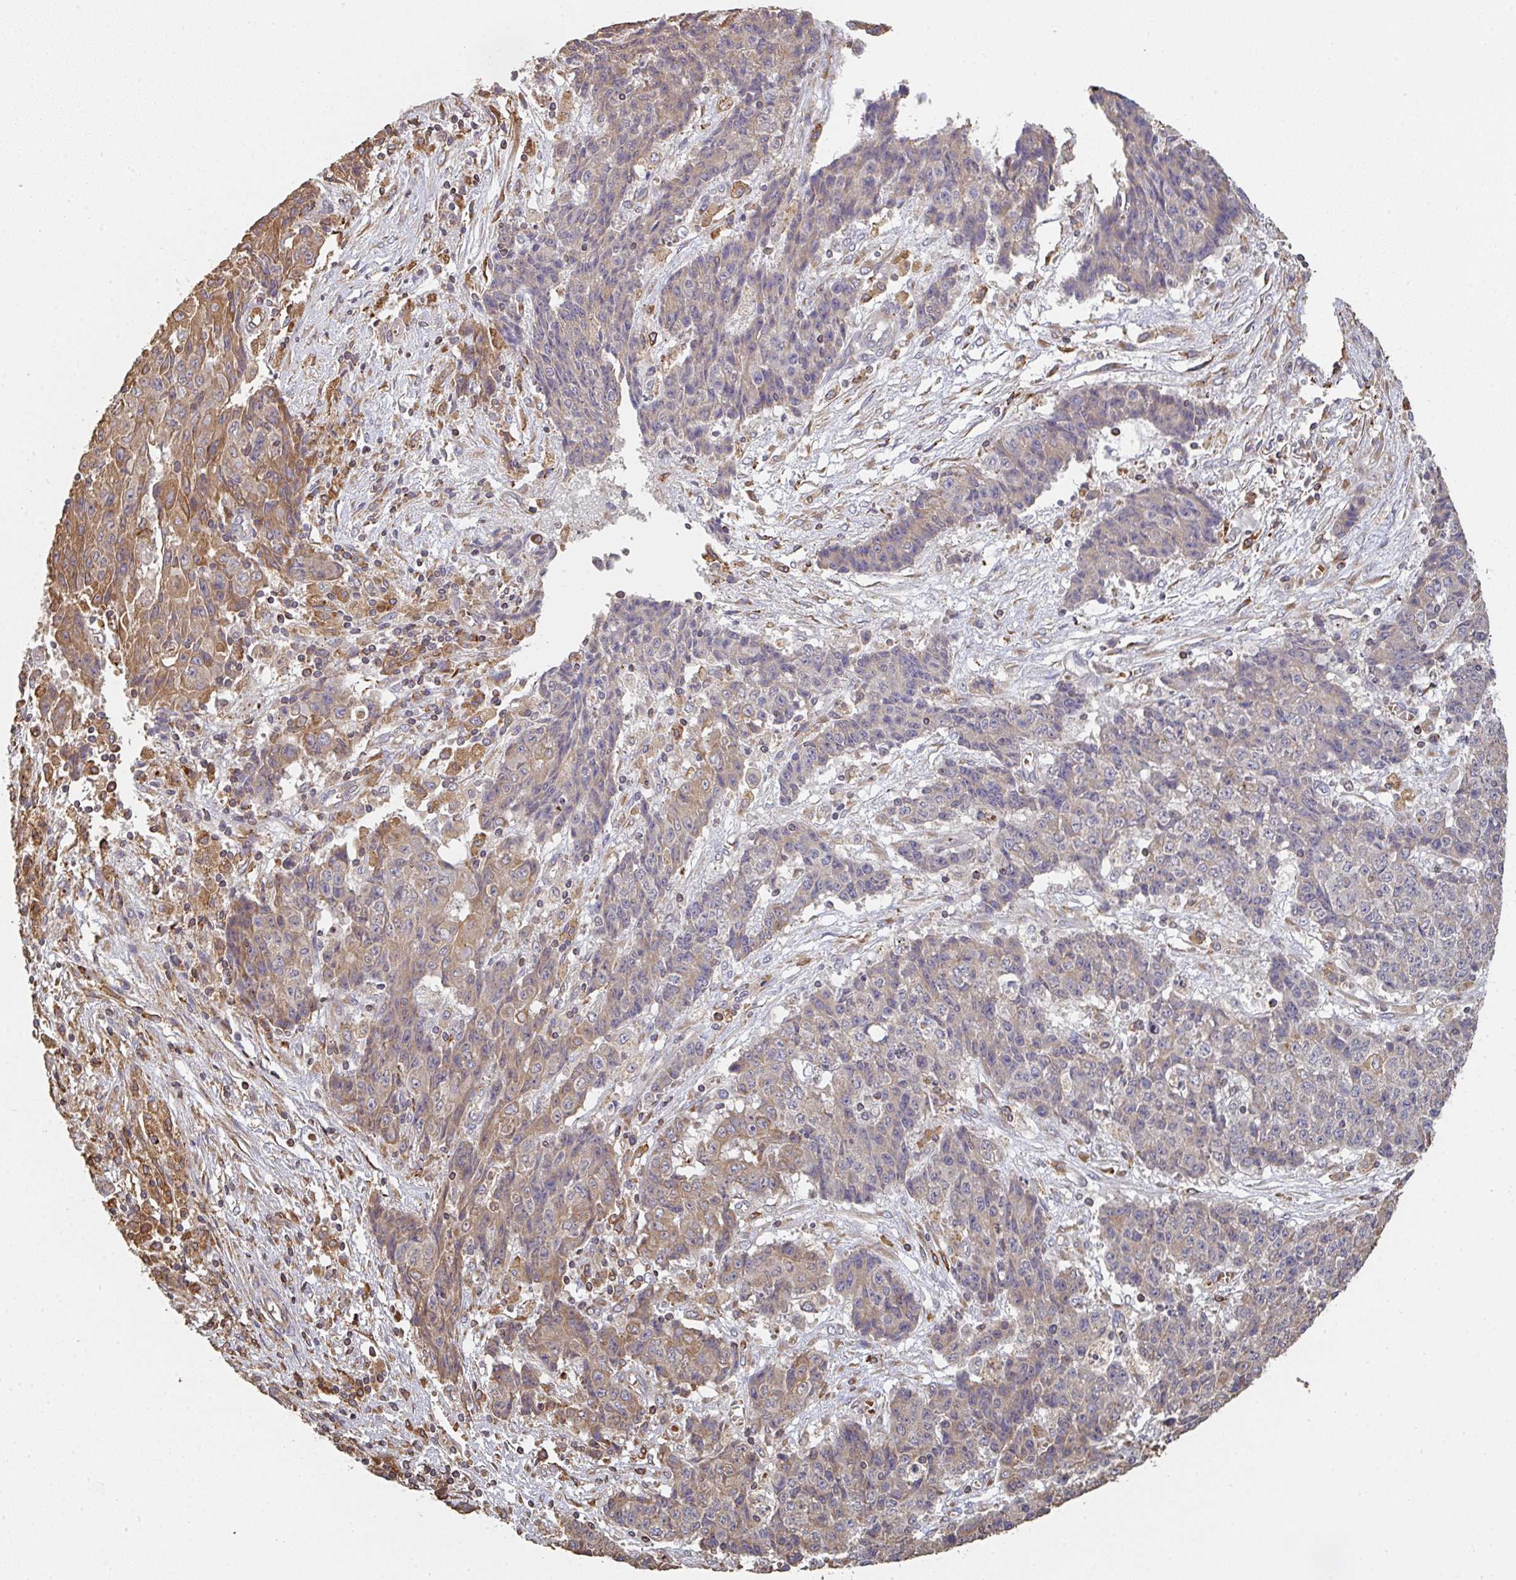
{"staining": {"intensity": "moderate", "quantity": "25%-75%", "location": "cytoplasmic/membranous"}, "tissue": "ovarian cancer", "cell_type": "Tumor cells", "image_type": "cancer", "snomed": [{"axis": "morphology", "description": "Carcinoma, endometroid"}, {"axis": "topography", "description": "Ovary"}], "caption": "The photomicrograph shows a brown stain indicating the presence of a protein in the cytoplasmic/membranous of tumor cells in endometroid carcinoma (ovarian).", "gene": "POLG", "patient": {"sex": "female", "age": 42}}